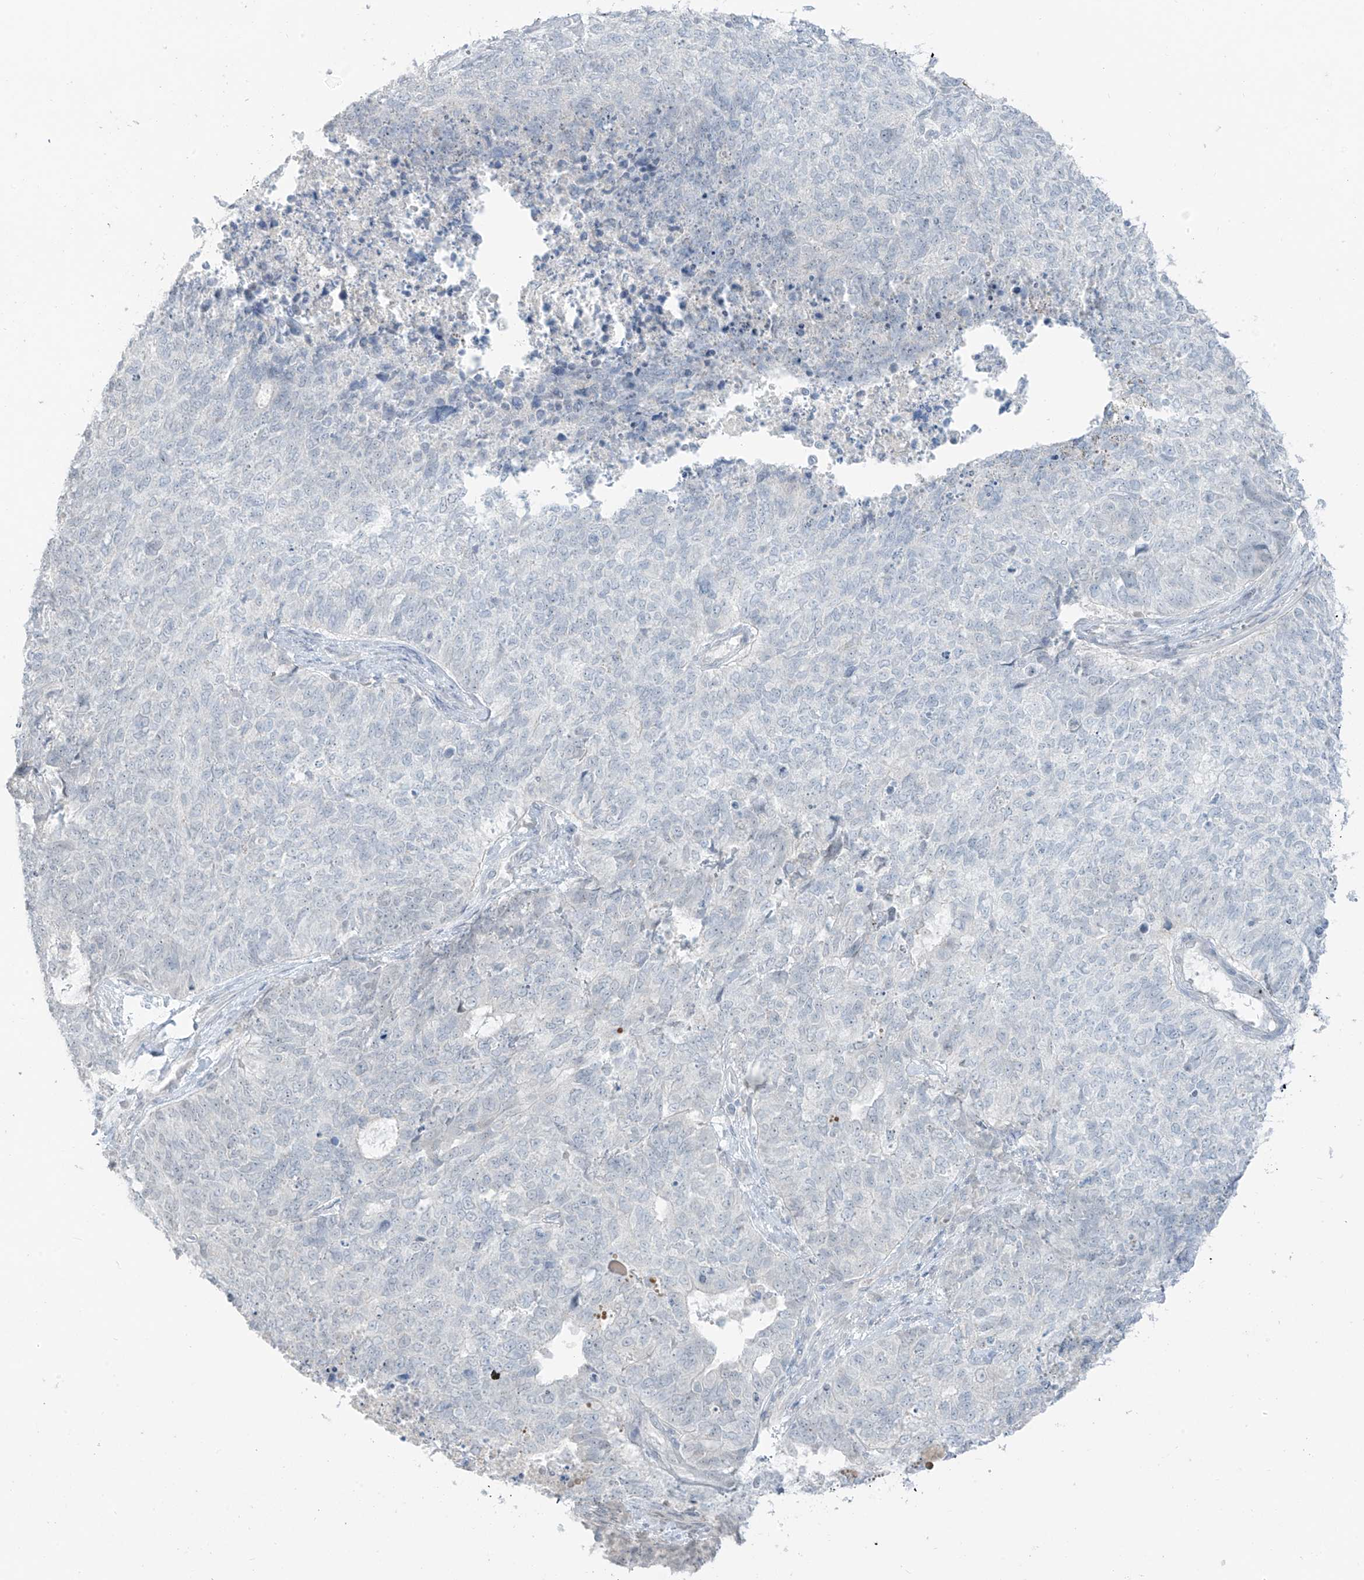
{"staining": {"intensity": "negative", "quantity": "none", "location": "none"}, "tissue": "cervical cancer", "cell_type": "Tumor cells", "image_type": "cancer", "snomed": [{"axis": "morphology", "description": "Squamous cell carcinoma, NOS"}, {"axis": "topography", "description": "Cervix"}], "caption": "An image of squamous cell carcinoma (cervical) stained for a protein exhibits no brown staining in tumor cells.", "gene": "PRDM6", "patient": {"sex": "female", "age": 63}}